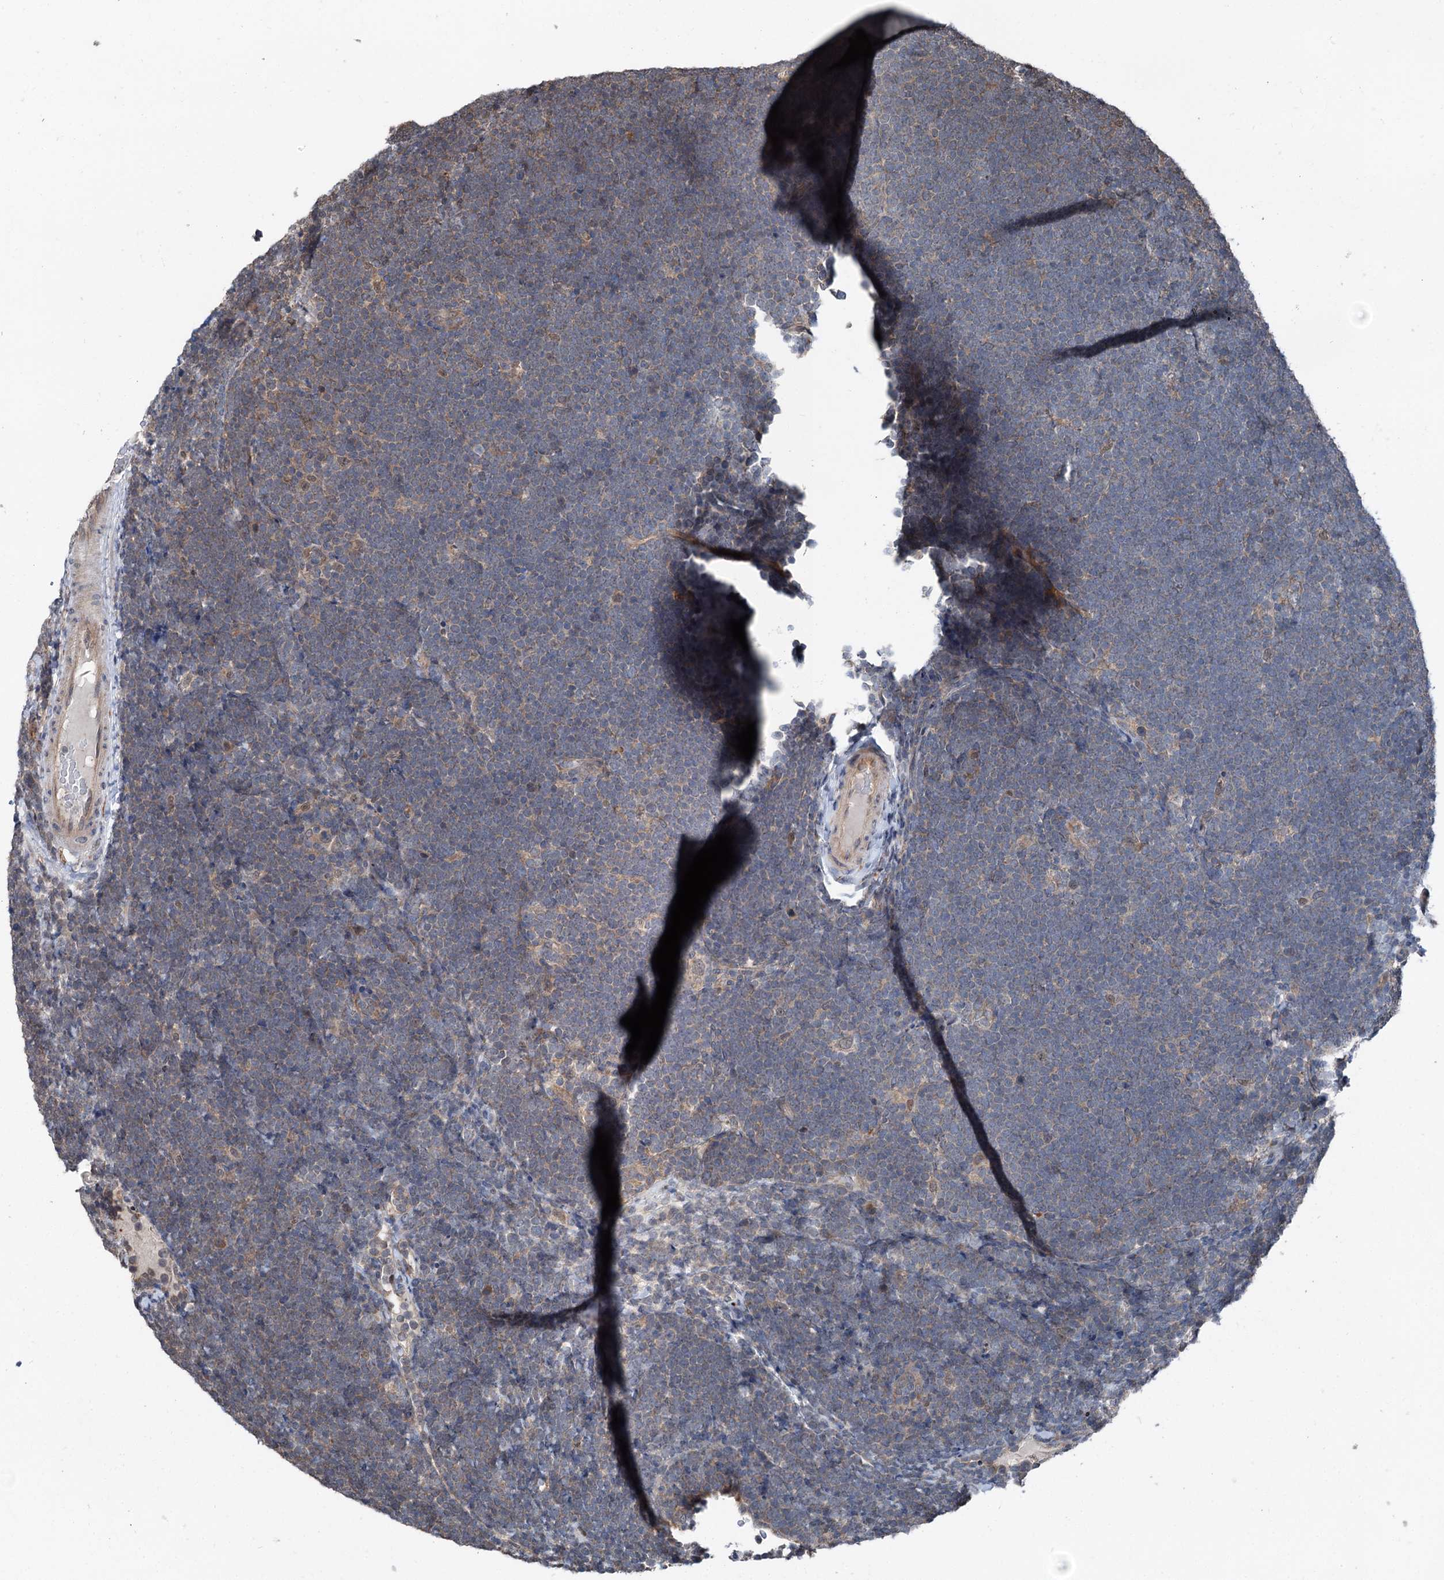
{"staining": {"intensity": "negative", "quantity": "none", "location": "none"}, "tissue": "lymphoma", "cell_type": "Tumor cells", "image_type": "cancer", "snomed": [{"axis": "morphology", "description": "Malignant lymphoma, non-Hodgkin's type, High grade"}, {"axis": "topography", "description": "Lymph node"}], "caption": "Immunohistochemistry (IHC) of lymphoma demonstrates no staining in tumor cells. (DAB immunohistochemistry with hematoxylin counter stain).", "gene": "PSMD13", "patient": {"sex": "male", "age": 13}}